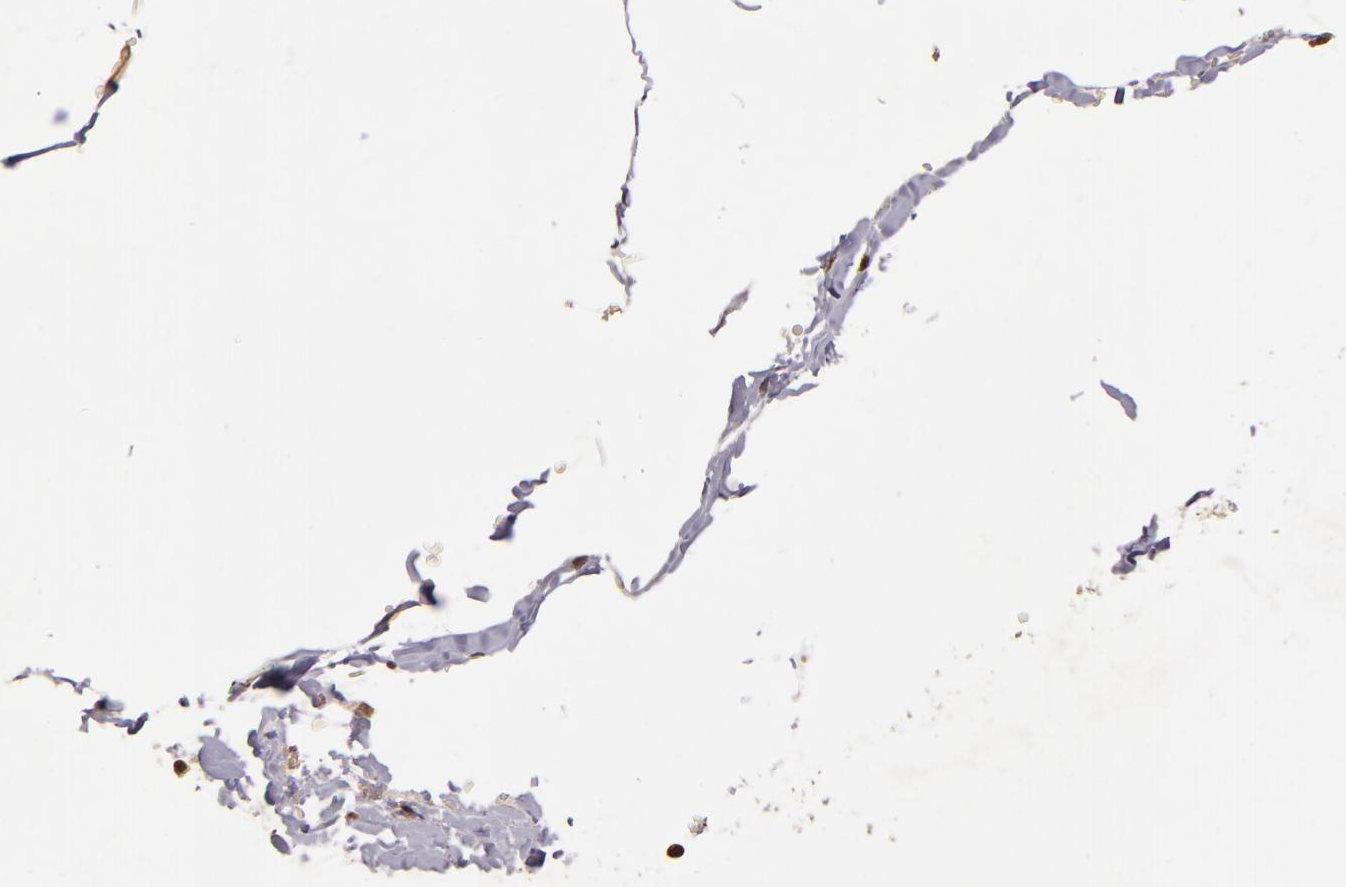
{"staining": {"intensity": "weak", "quantity": ">75%", "location": "cytoplasmic/membranous,nuclear"}, "tissue": "skeletal muscle", "cell_type": "Myocytes", "image_type": "normal", "snomed": [{"axis": "morphology", "description": "Normal tissue, NOS"}, {"axis": "topography", "description": "Skeletal muscle"}], "caption": "The immunohistochemical stain shows weak cytoplasmic/membranous,nuclear expression in myocytes of benign skeletal muscle.", "gene": "CUL1", "patient": {"sex": "male", "age": 62}}